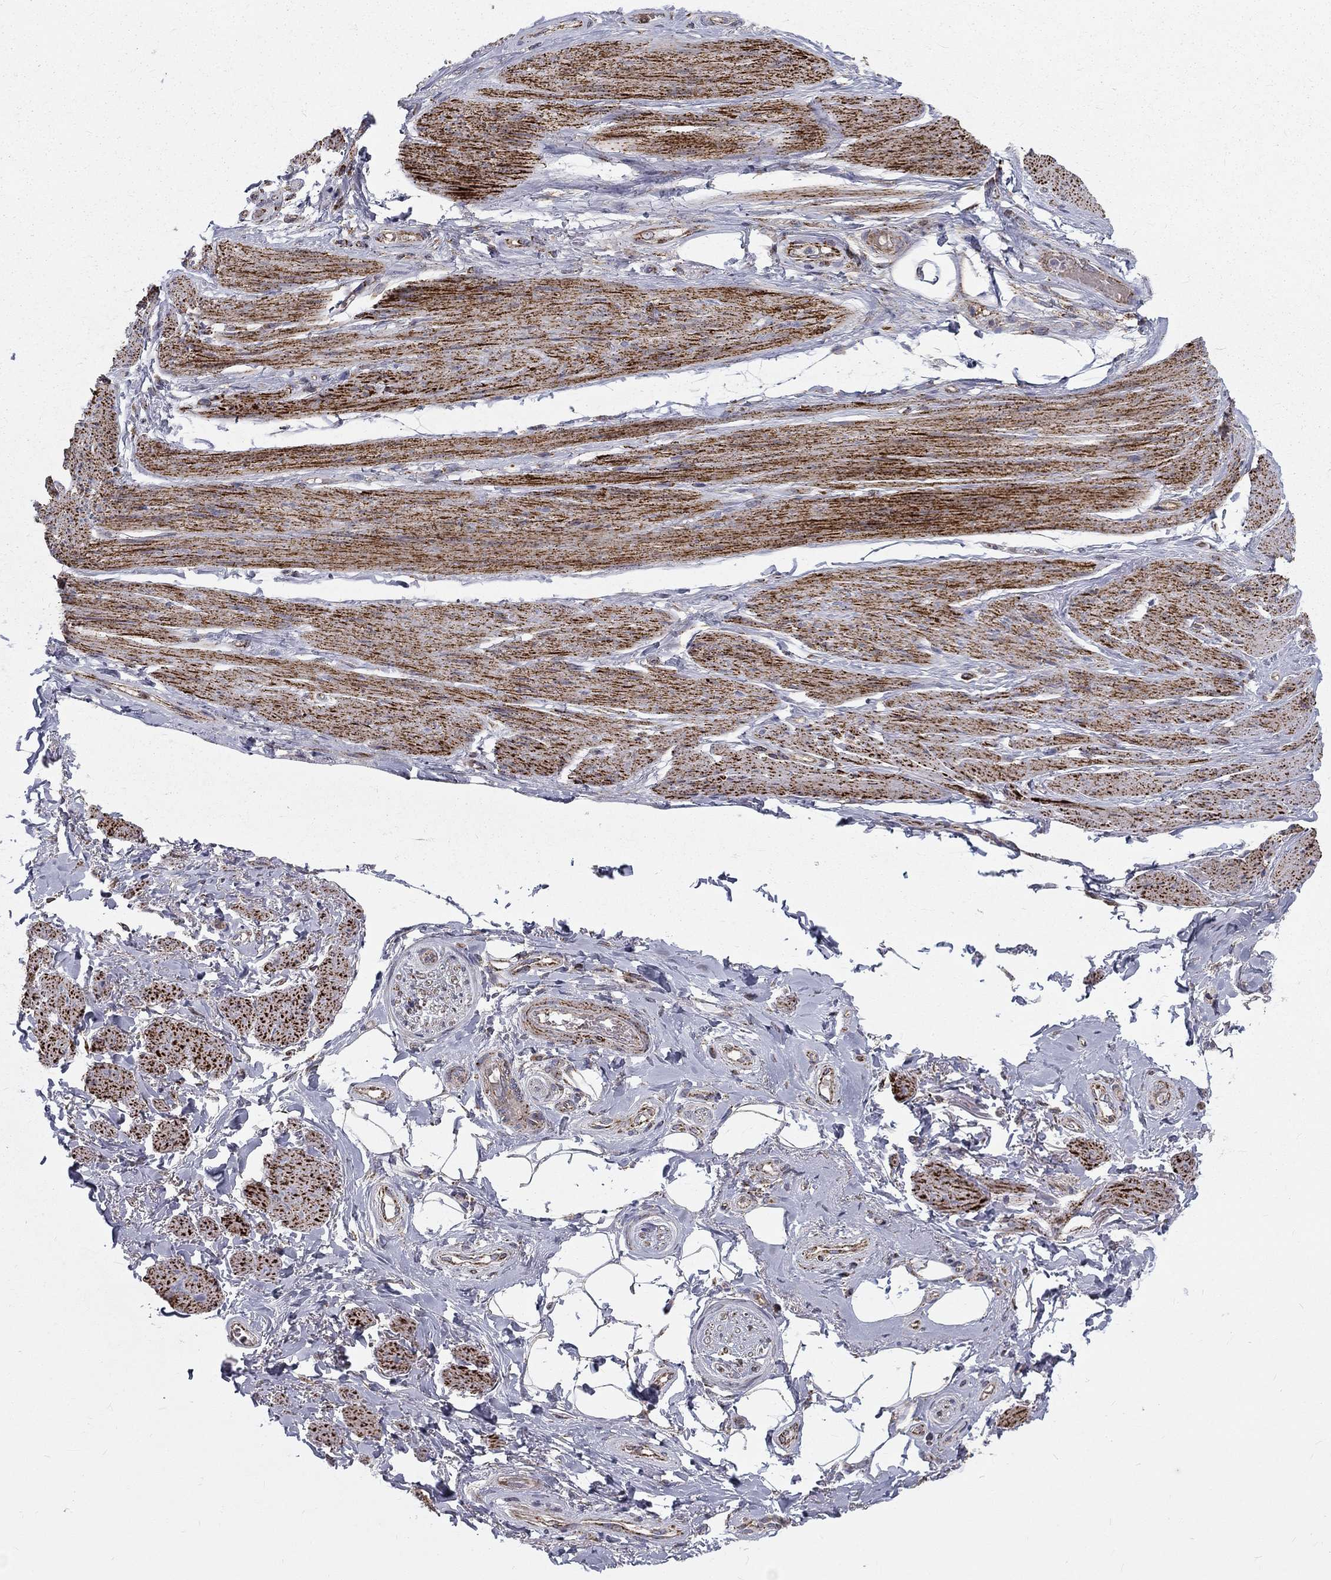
{"staining": {"intensity": "negative", "quantity": "none", "location": "none"}, "tissue": "adipose tissue", "cell_type": "Adipocytes", "image_type": "normal", "snomed": [{"axis": "morphology", "description": "Normal tissue, NOS"}, {"axis": "topography", "description": "Skeletal muscle"}, {"axis": "topography", "description": "Anal"}, {"axis": "topography", "description": "Peripheral nerve tissue"}], "caption": "This is an IHC image of unremarkable adipose tissue. There is no expression in adipocytes.", "gene": "ALDH1B1", "patient": {"sex": "male", "age": 53}}